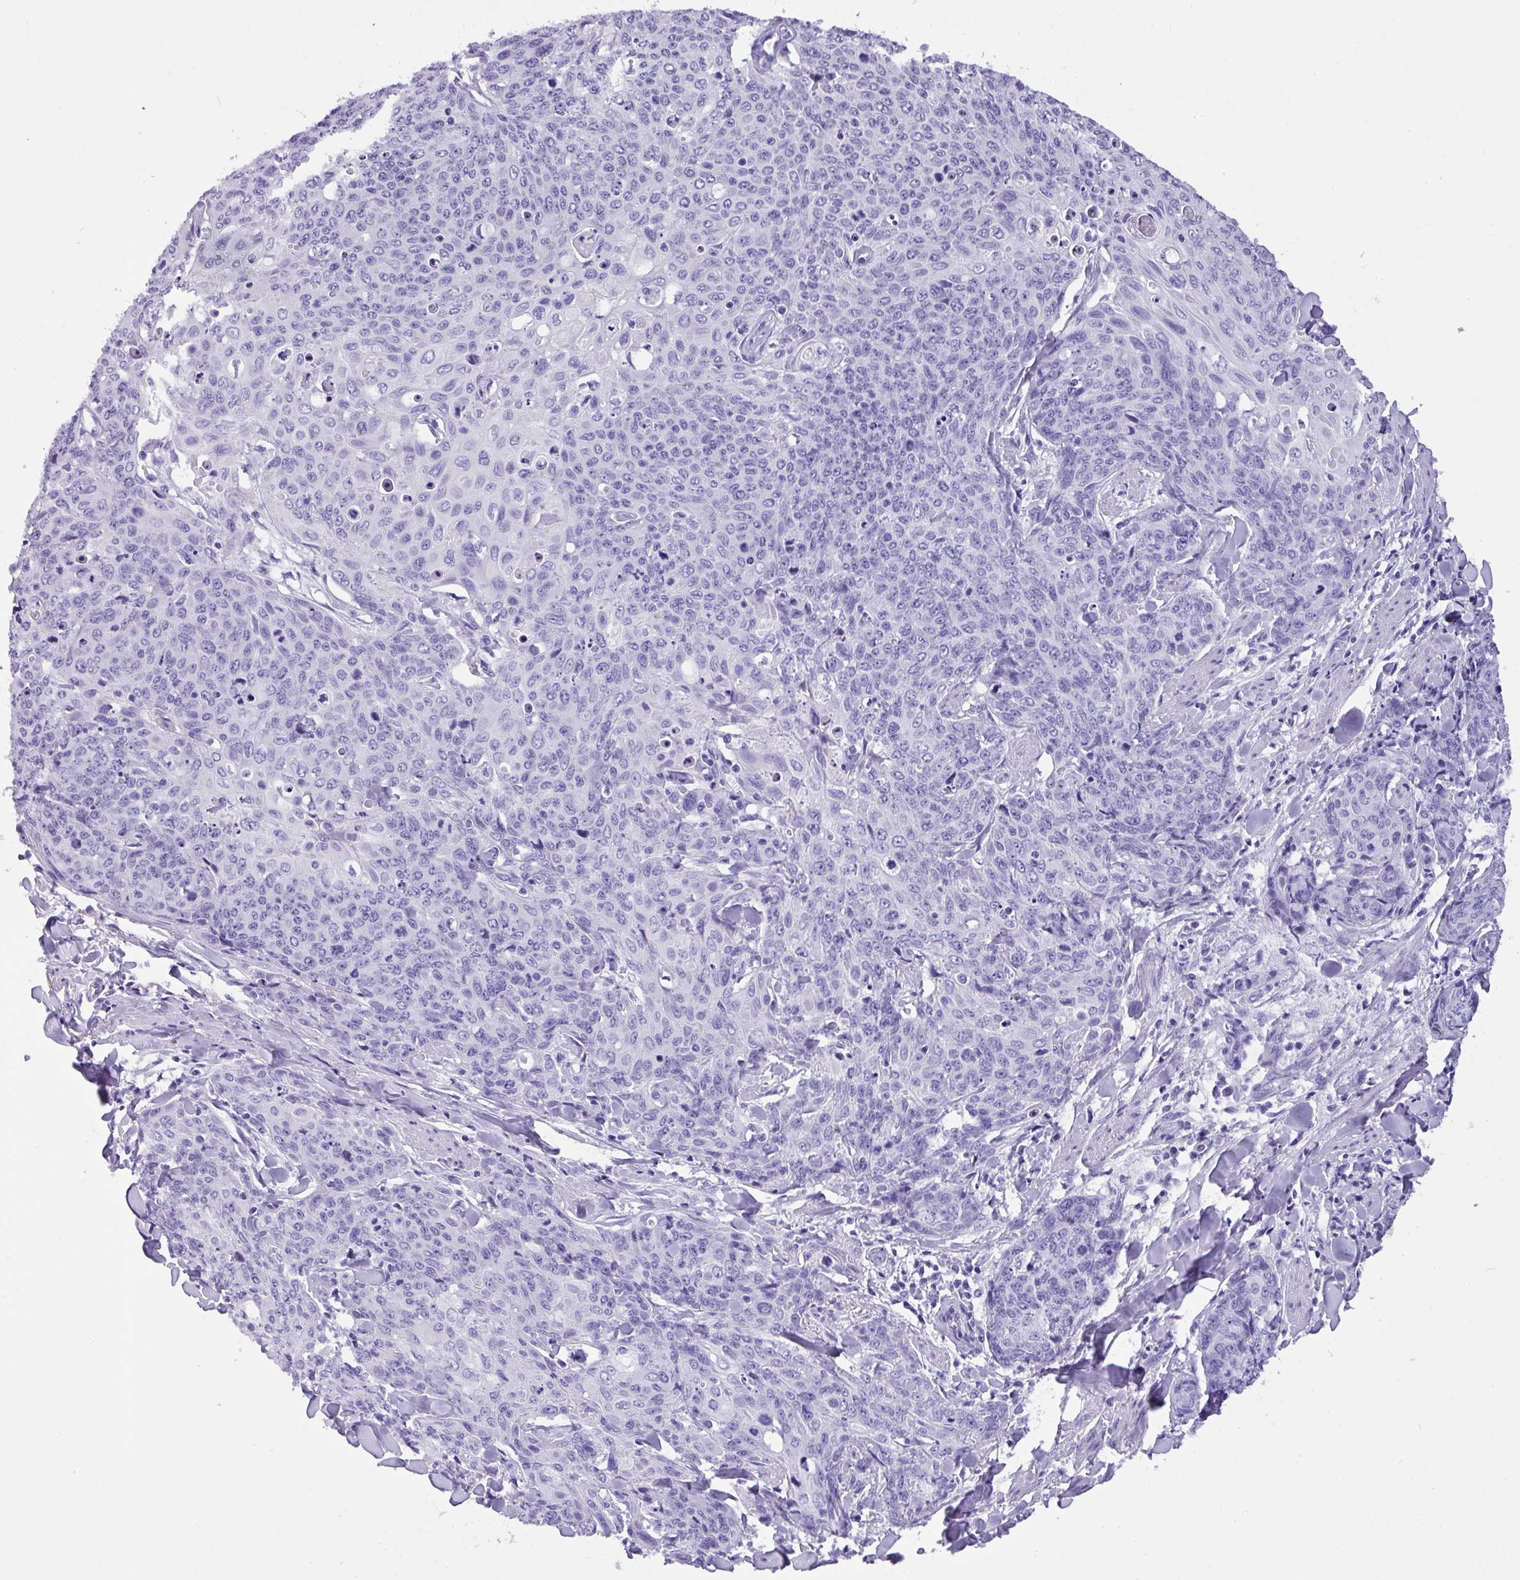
{"staining": {"intensity": "negative", "quantity": "none", "location": "none"}, "tissue": "skin cancer", "cell_type": "Tumor cells", "image_type": "cancer", "snomed": [{"axis": "morphology", "description": "Squamous cell carcinoma, NOS"}, {"axis": "topography", "description": "Skin"}, {"axis": "topography", "description": "Vulva"}], "caption": "High power microscopy photomicrograph of an IHC image of skin cancer (squamous cell carcinoma), revealing no significant staining in tumor cells.", "gene": "MUC21", "patient": {"sex": "female", "age": 85}}